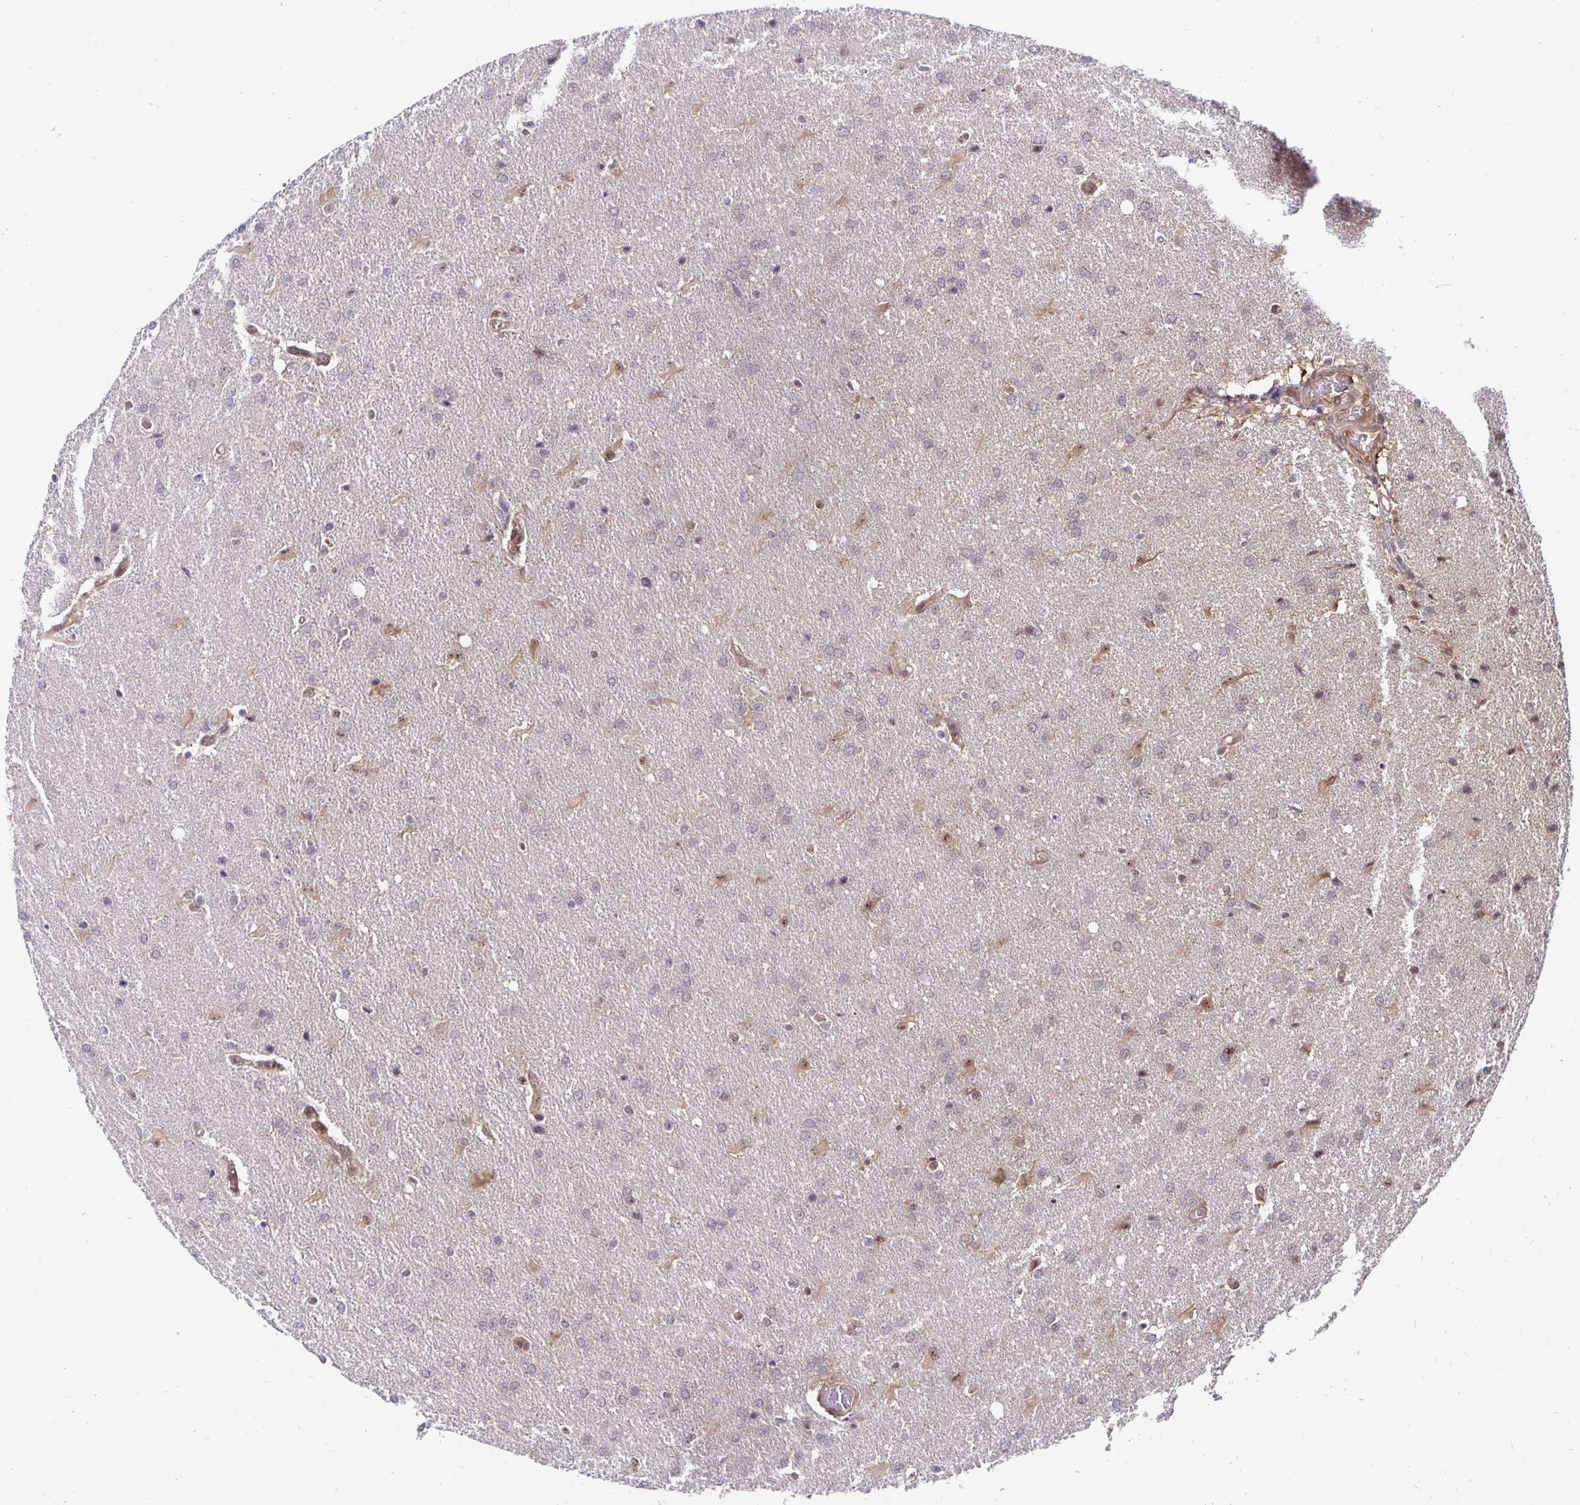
{"staining": {"intensity": "negative", "quantity": "none", "location": "none"}, "tissue": "glioma", "cell_type": "Tumor cells", "image_type": "cancer", "snomed": [{"axis": "morphology", "description": "Glioma, malignant, High grade"}, {"axis": "topography", "description": "Brain"}], "caption": "There is no significant staining in tumor cells of glioma. The staining is performed using DAB (3,3'-diaminobenzidine) brown chromogen with nuclei counter-stained in using hematoxylin.", "gene": "EXOC6B", "patient": {"sex": "male", "age": 68}}